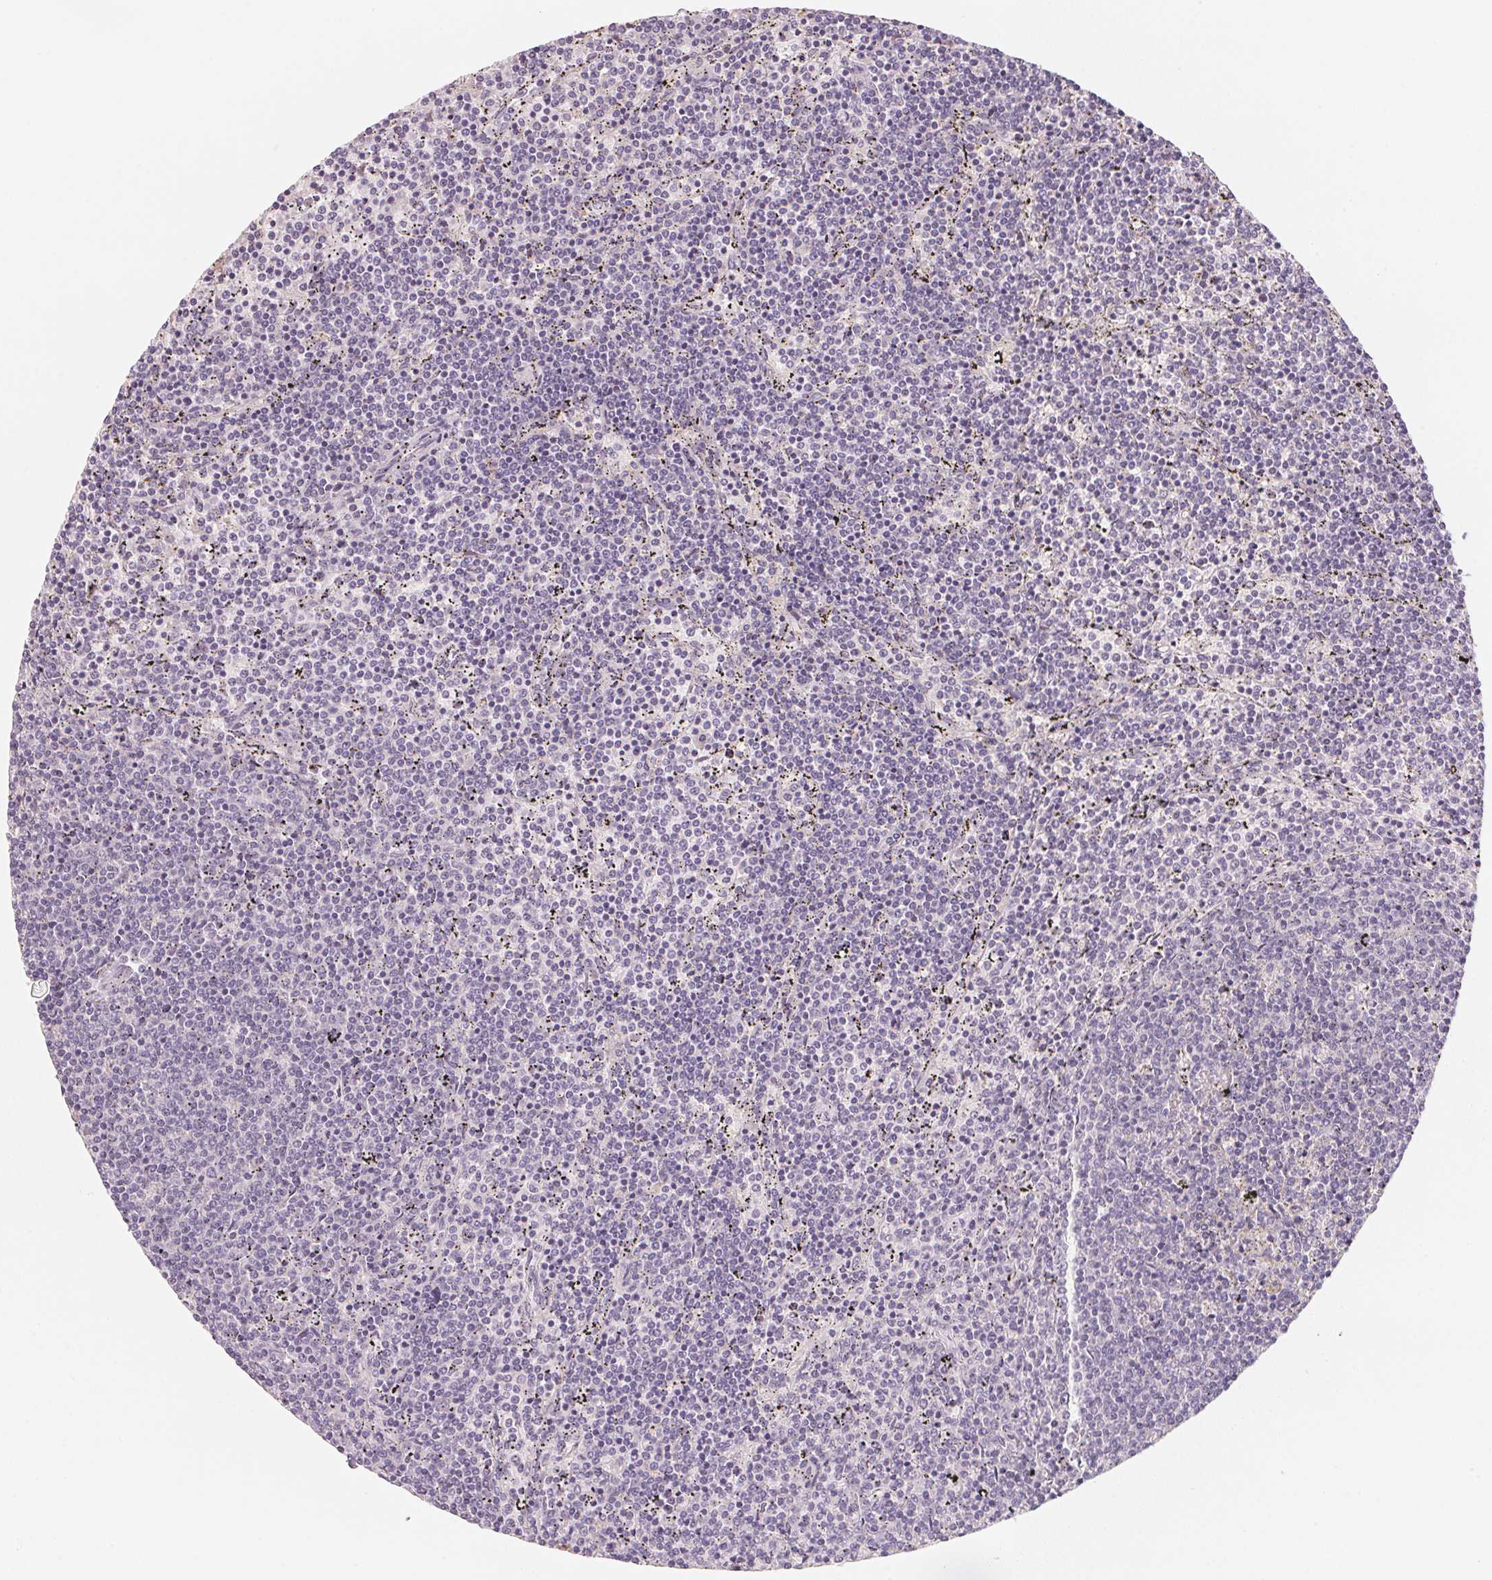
{"staining": {"intensity": "negative", "quantity": "none", "location": "none"}, "tissue": "lymphoma", "cell_type": "Tumor cells", "image_type": "cancer", "snomed": [{"axis": "morphology", "description": "Malignant lymphoma, non-Hodgkin's type, Low grade"}, {"axis": "topography", "description": "Spleen"}], "caption": "This is a histopathology image of immunohistochemistry staining of low-grade malignant lymphoma, non-Hodgkin's type, which shows no positivity in tumor cells.", "gene": "TREH", "patient": {"sex": "female", "age": 50}}